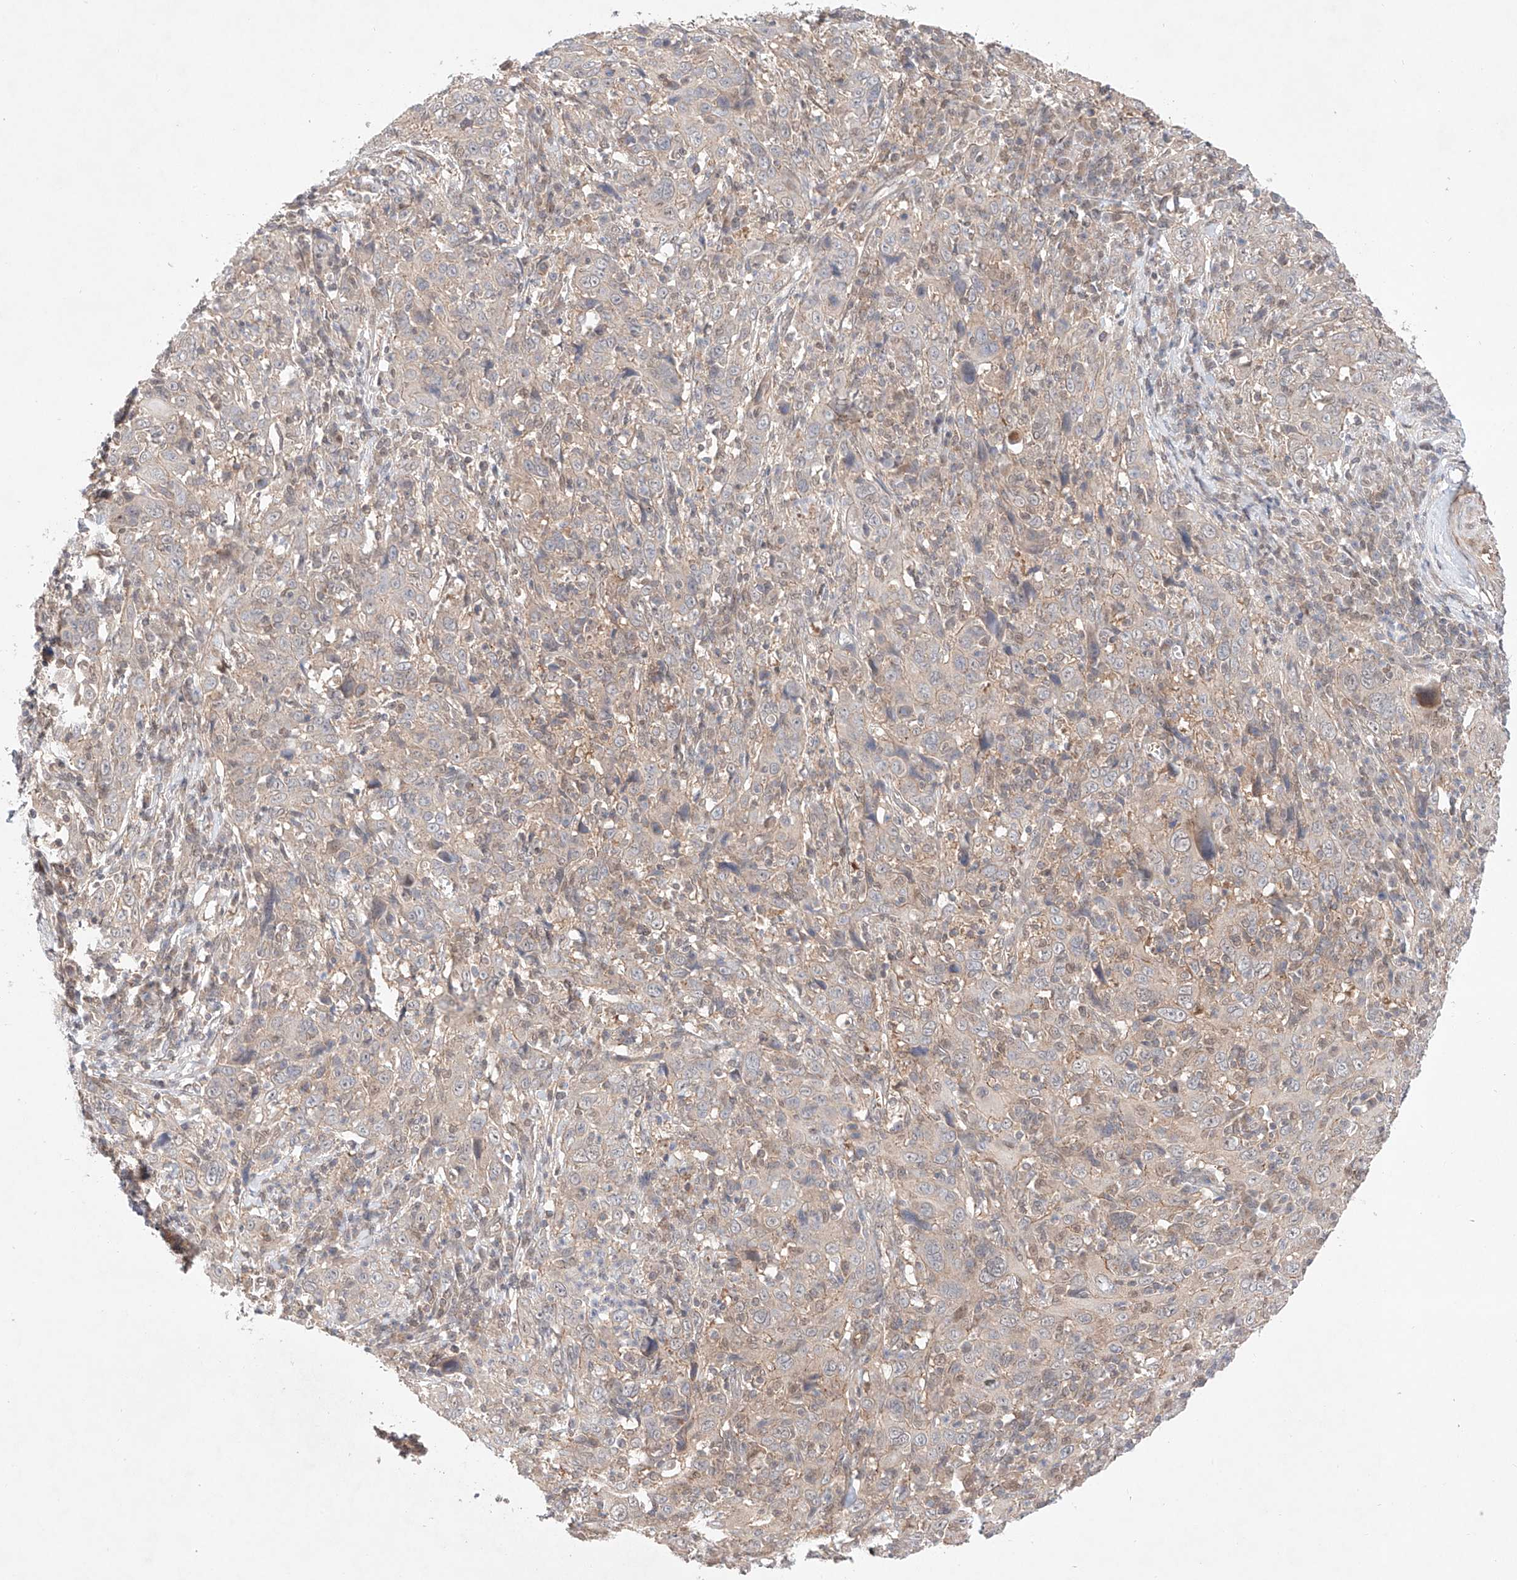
{"staining": {"intensity": "negative", "quantity": "none", "location": "none"}, "tissue": "cervical cancer", "cell_type": "Tumor cells", "image_type": "cancer", "snomed": [{"axis": "morphology", "description": "Squamous cell carcinoma, NOS"}, {"axis": "topography", "description": "Cervix"}], "caption": "Immunohistochemistry of cervical cancer reveals no expression in tumor cells. (DAB IHC with hematoxylin counter stain).", "gene": "TSR2", "patient": {"sex": "female", "age": 46}}